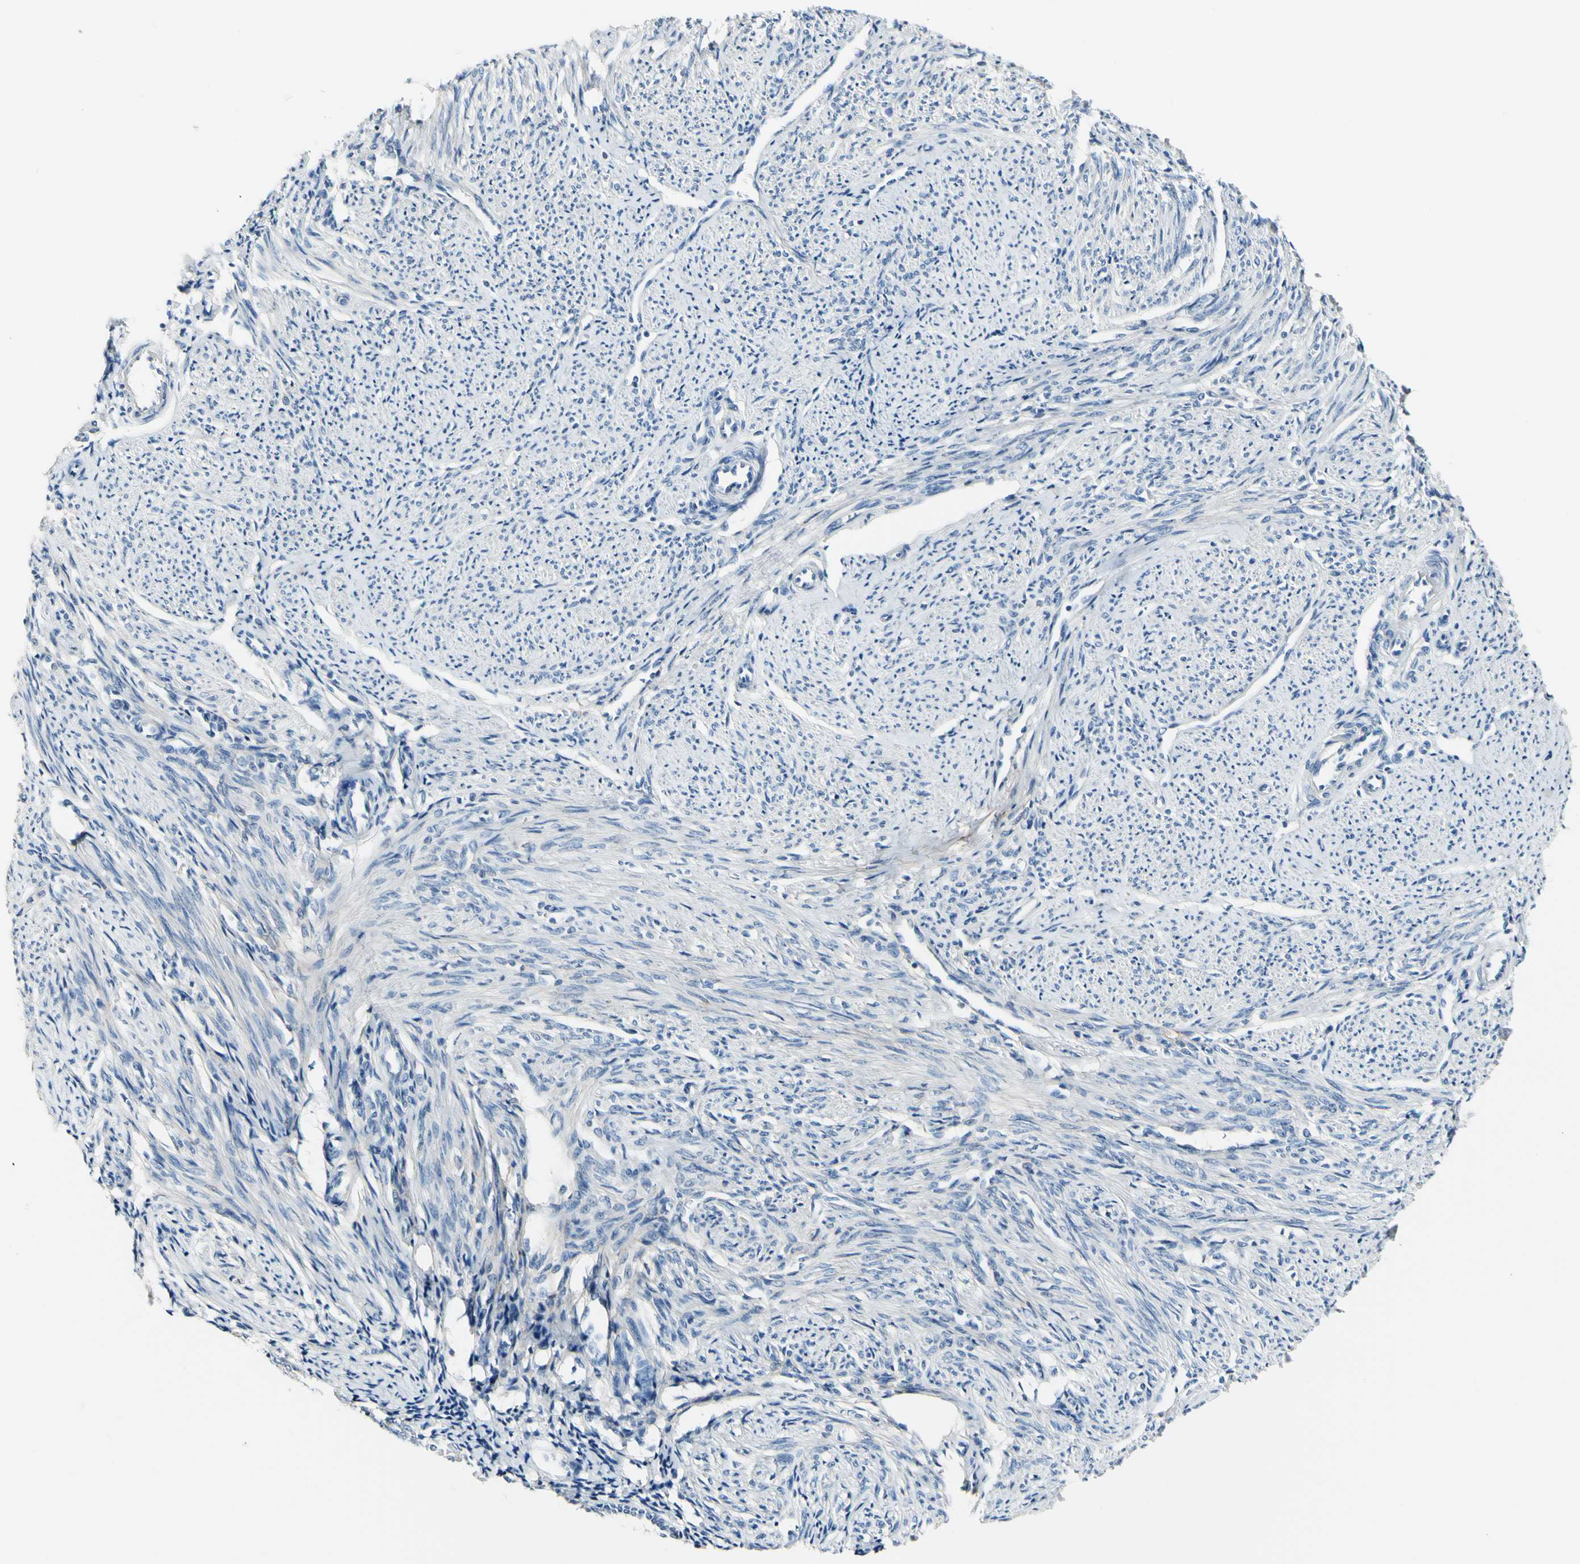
{"staining": {"intensity": "weak", "quantity": "25%-75%", "location": "cytoplasmic/membranous"}, "tissue": "smooth muscle", "cell_type": "Smooth muscle cells", "image_type": "normal", "snomed": [{"axis": "morphology", "description": "Normal tissue, NOS"}, {"axis": "topography", "description": "Smooth muscle"}], "caption": "Normal smooth muscle was stained to show a protein in brown. There is low levels of weak cytoplasmic/membranous staining in approximately 25%-75% of smooth muscle cells. Nuclei are stained in blue.", "gene": "COL6A3", "patient": {"sex": "female", "age": 65}}